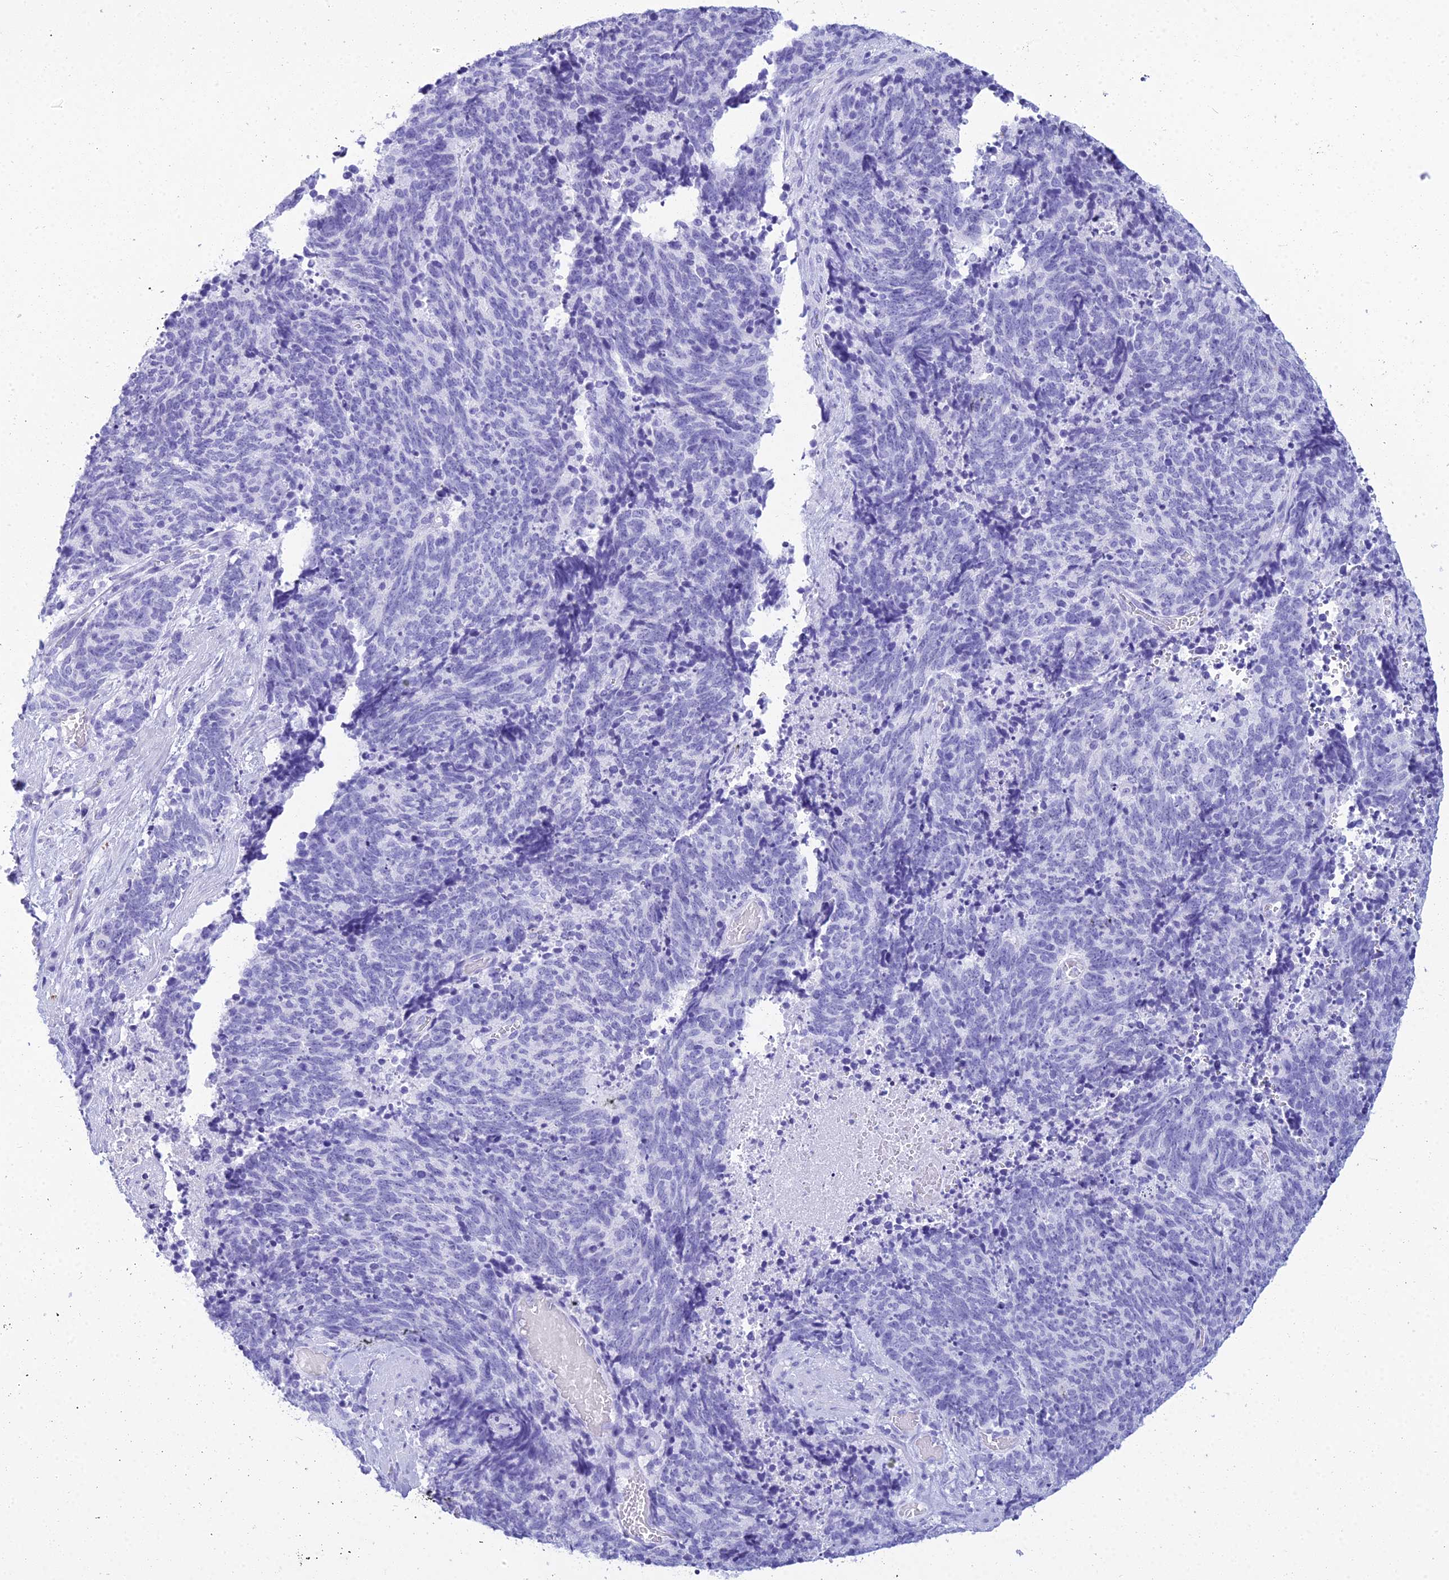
{"staining": {"intensity": "negative", "quantity": "none", "location": "none"}, "tissue": "cervical cancer", "cell_type": "Tumor cells", "image_type": "cancer", "snomed": [{"axis": "morphology", "description": "Squamous cell carcinoma, NOS"}, {"axis": "topography", "description": "Cervix"}], "caption": "There is no significant expression in tumor cells of cervical cancer (squamous cell carcinoma).", "gene": "ZNF442", "patient": {"sex": "female", "age": 29}}